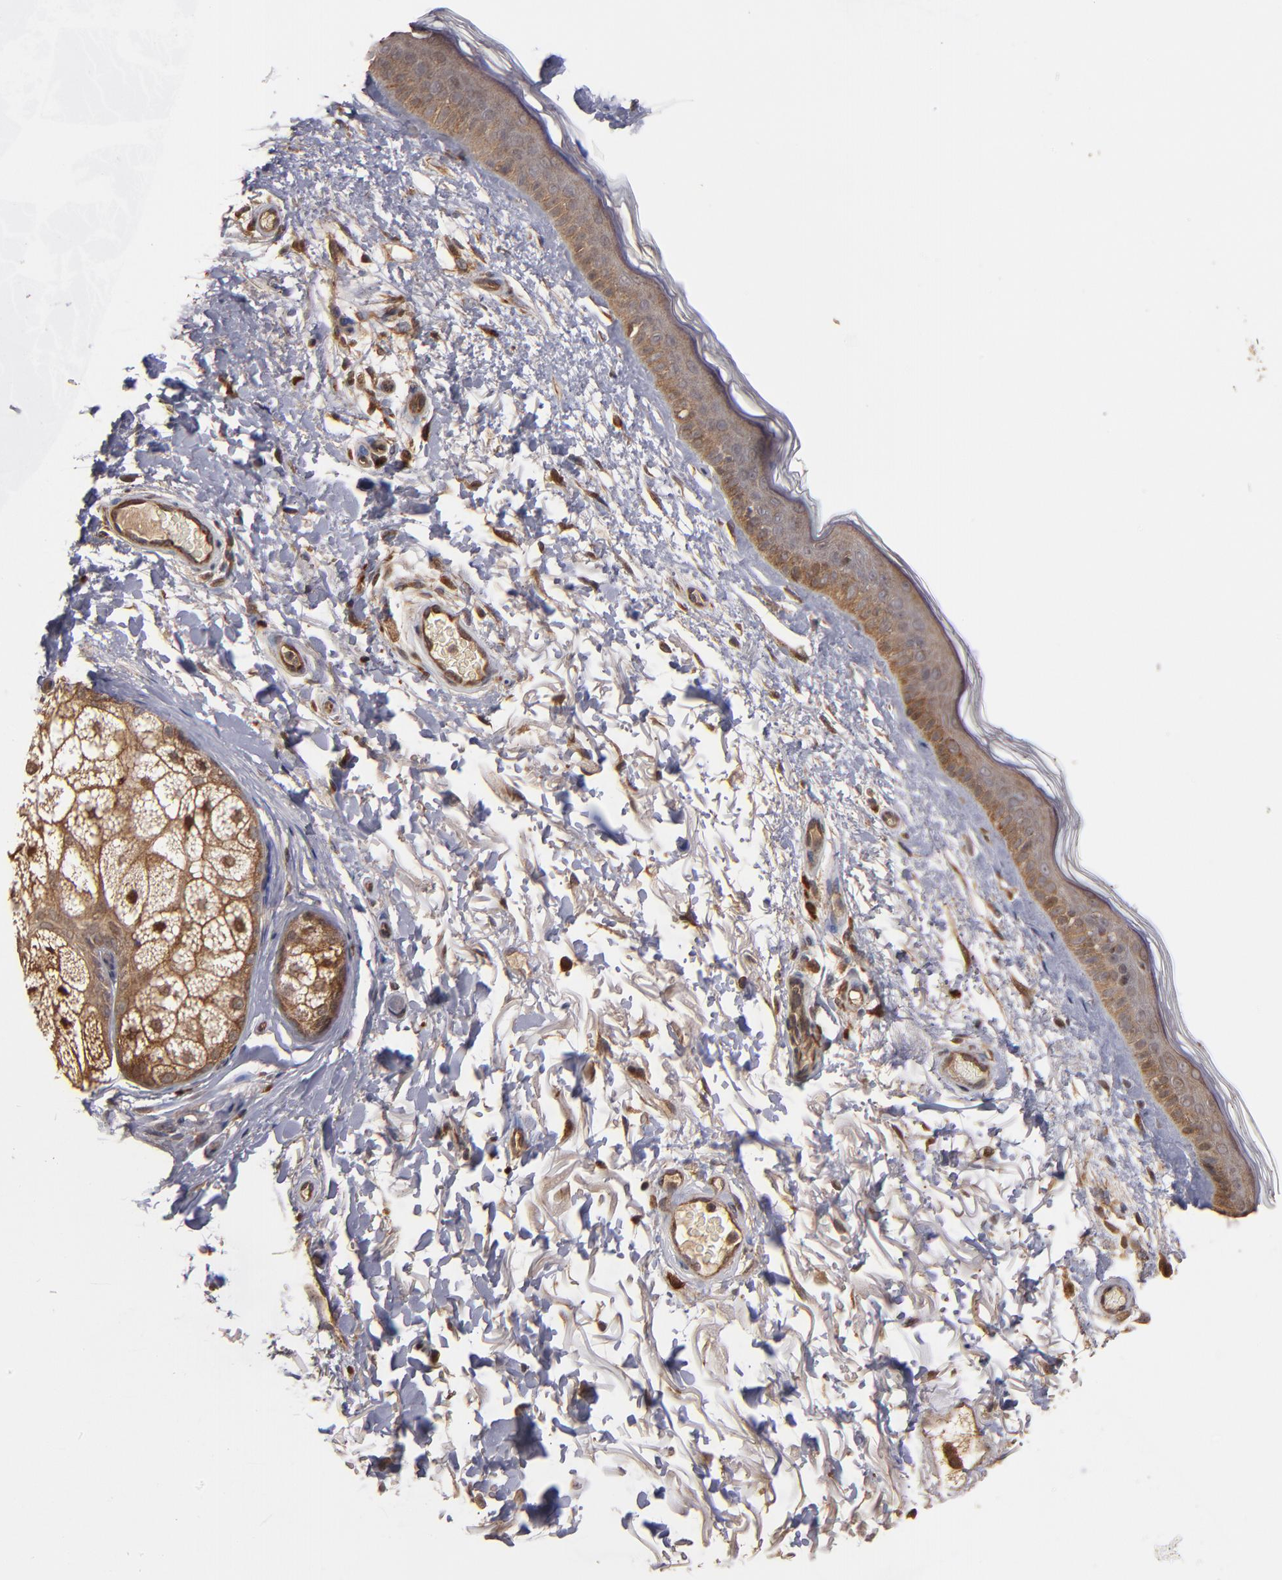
{"staining": {"intensity": "moderate", "quantity": ">75%", "location": "cytoplasmic/membranous"}, "tissue": "skin", "cell_type": "Fibroblasts", "image_type": "normal", "snomed": [{"axis": "morphology", "description": "Normal tissue, NOS"}, {"axis": "topography", "description": "Skin"}], "caption": "Fibroblasts exhibit moderate cytoplasmic/membranous staining in approximately >75% of cells in unremarkable skin.", "gene": "BDKRB1", "patient": {"sex": "male", "age": 63}}